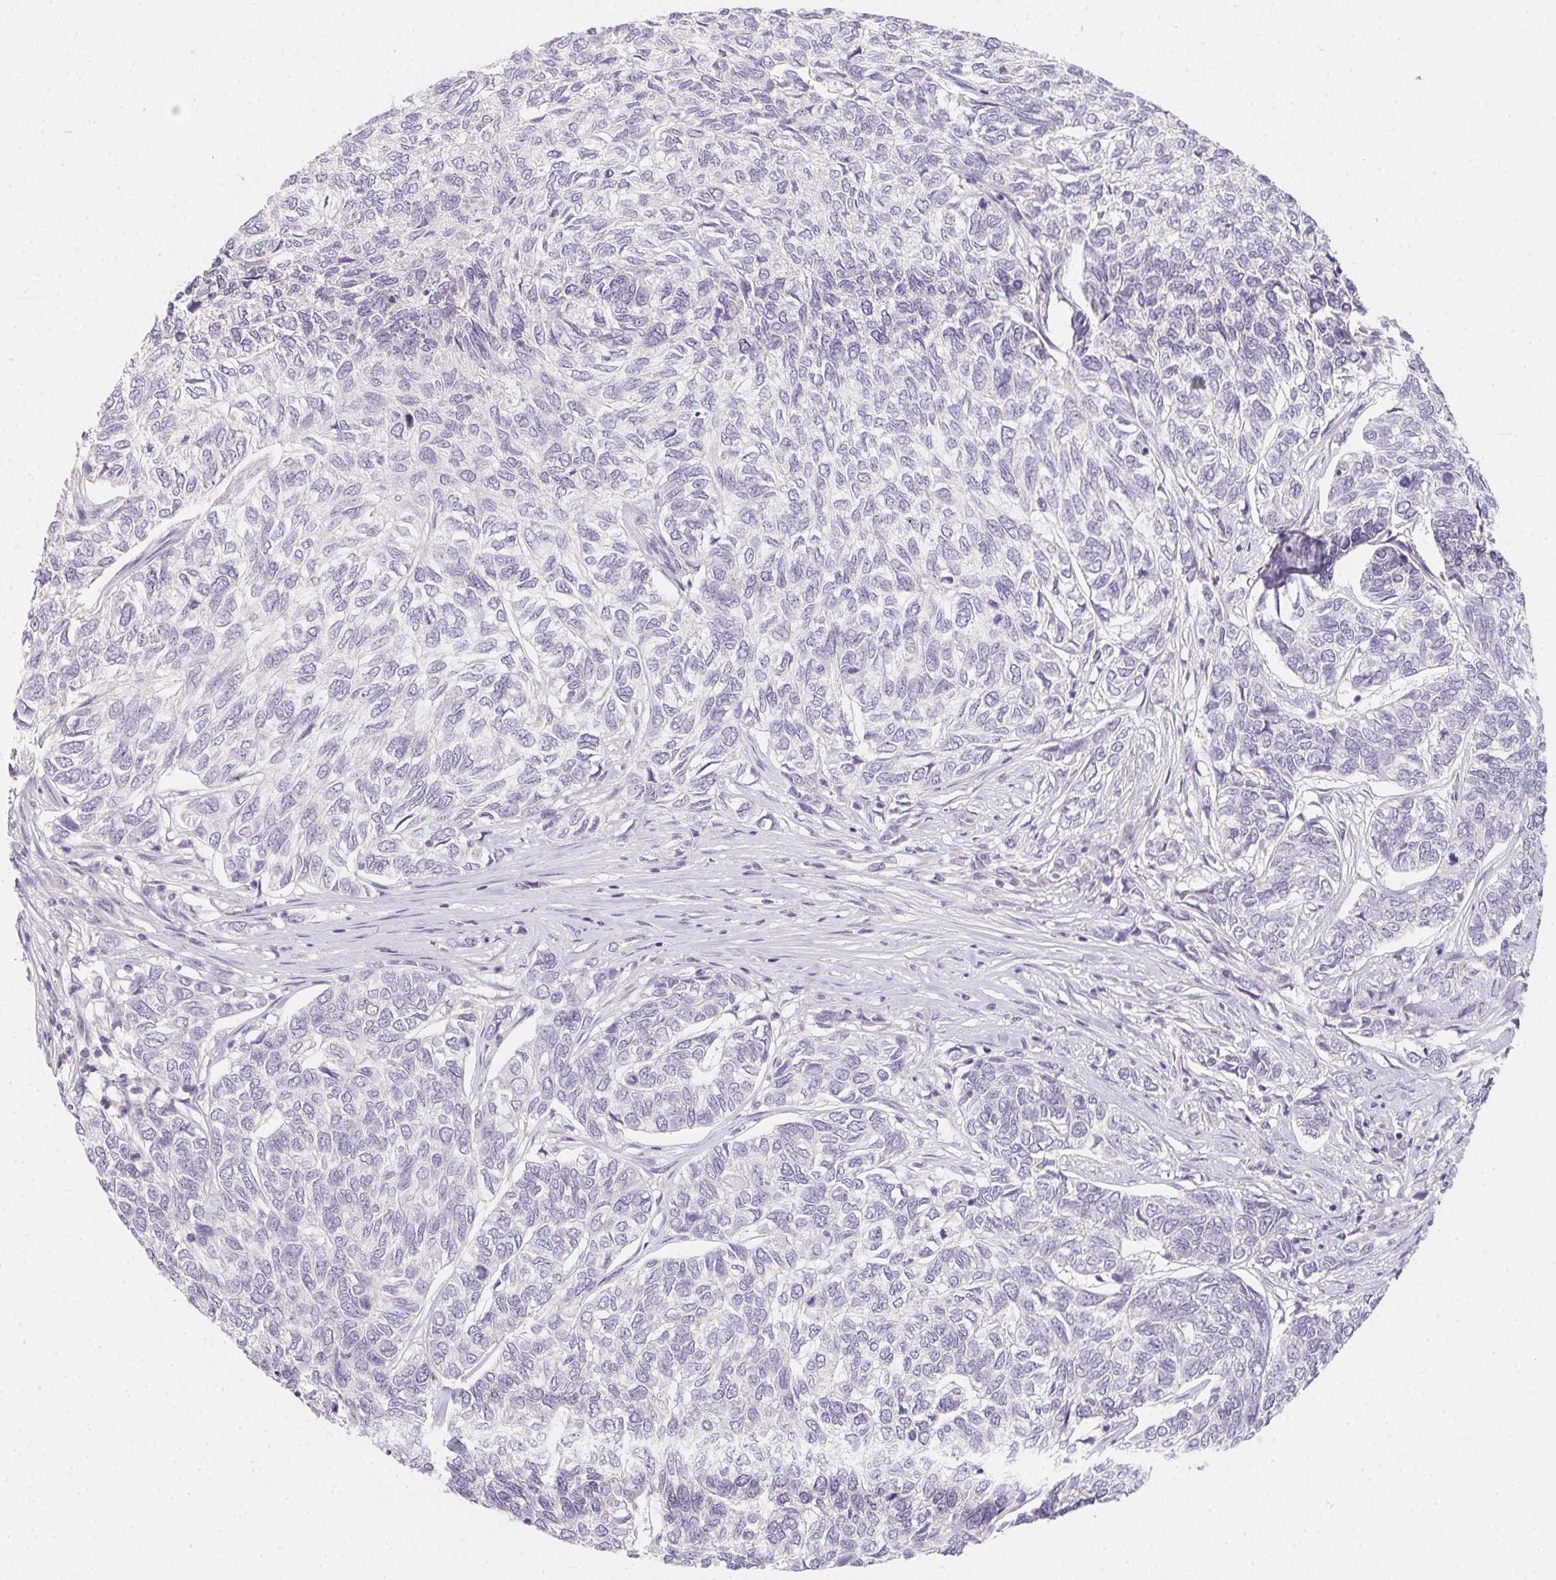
{"staining": {"intensity": "negative", "quantity": "none", "location": "none"}, "tissue": "skin cancer", "cell_type": "Tumor cells", "image_type": "cancer", "snomed": [{"axis": "morphology", "description": "Basal cell carcinoma"}, {"axis": "topography", "description": "Skin"}], "caption": "Human basal cell carcinoma (skin) stained for a protein using IHC reveals no positivity in tumor cells.", "gene": "ZBBX", "patient": {"sex": "female", "age": 65}}